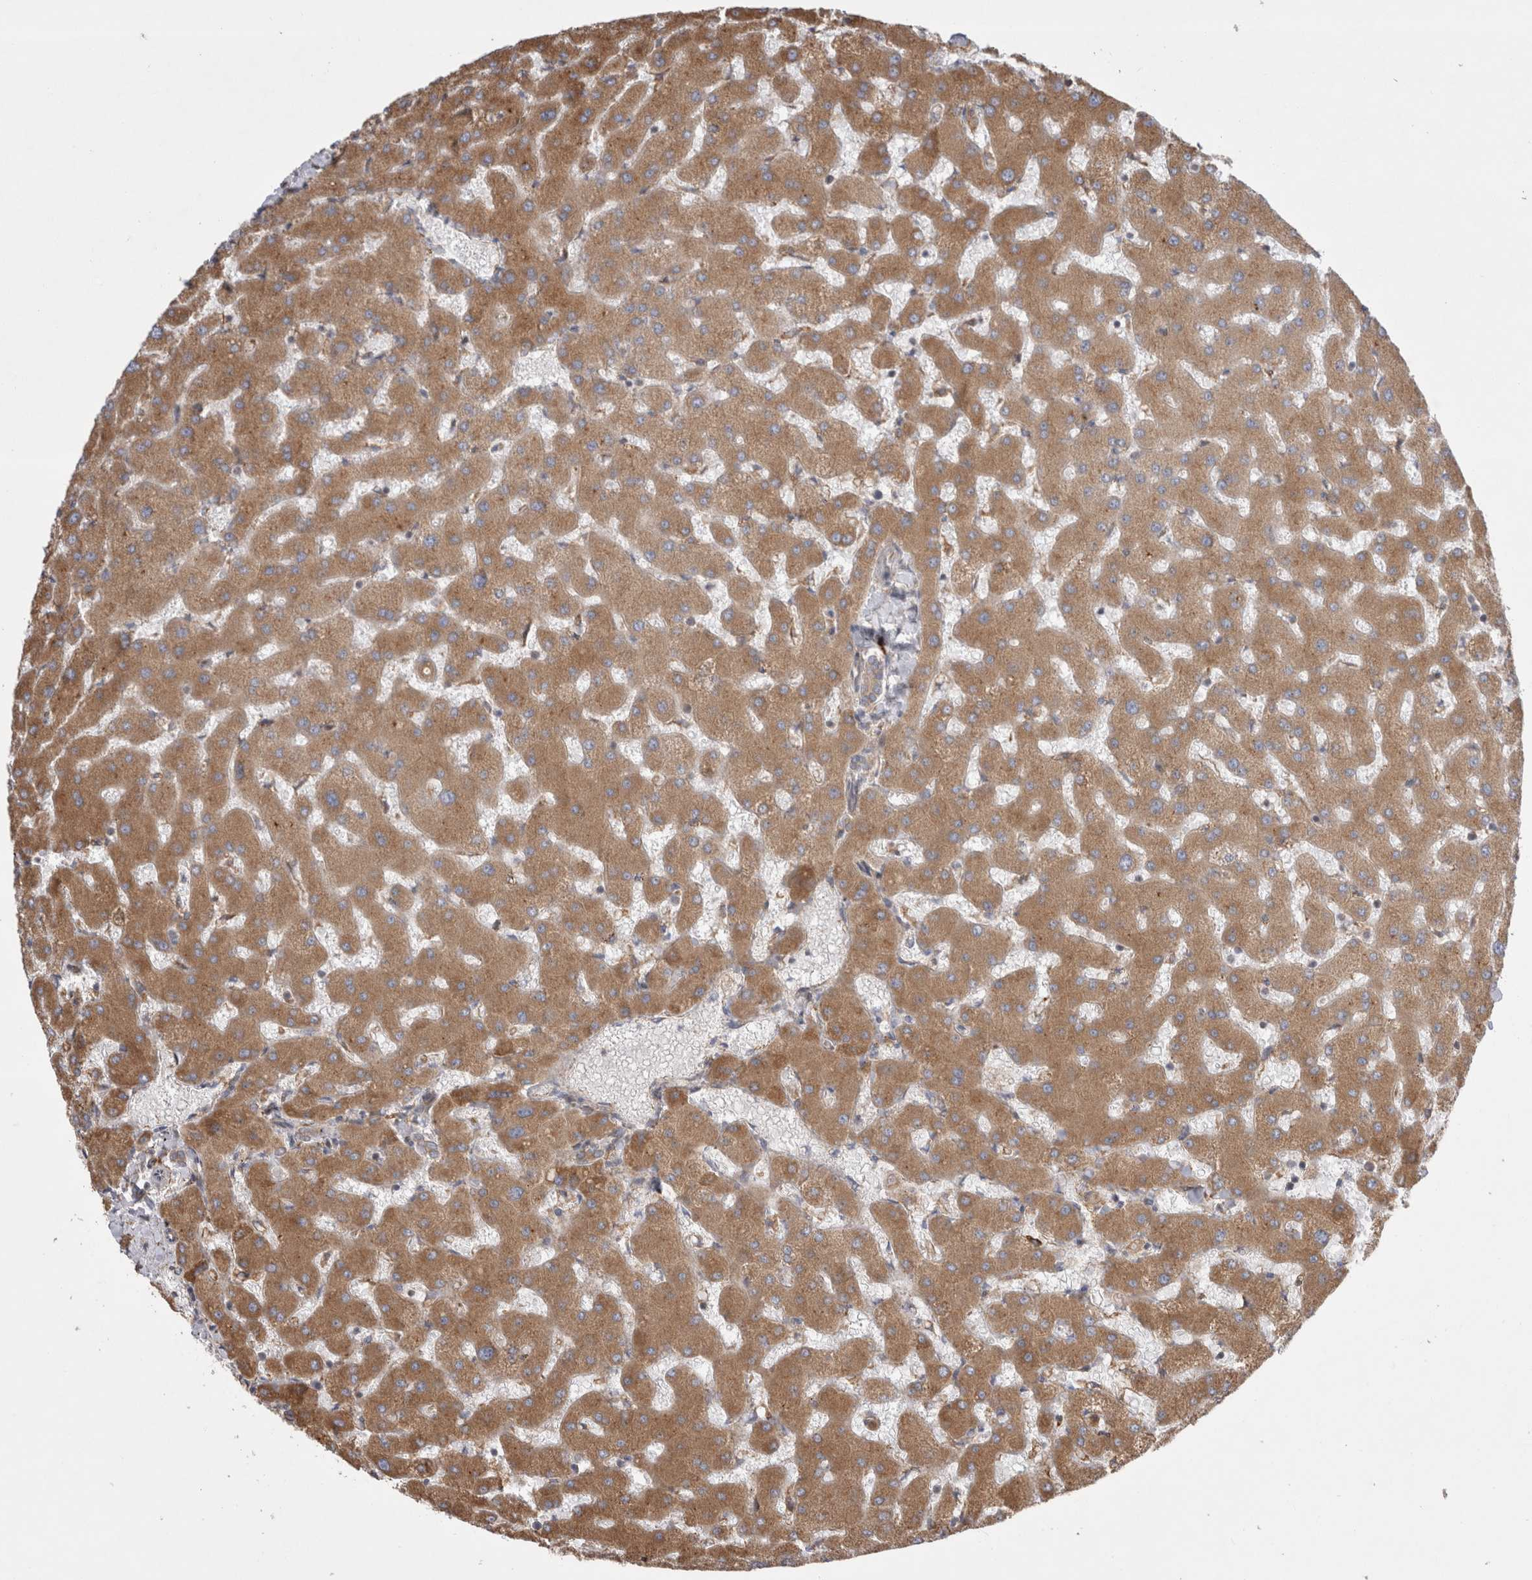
{"staining": {"intensity": "moderate", "quantity": ">75%", "location": "cytoplasmic/membranous"}, "tissue": "liver", "cell_type": "Cholangiocytes", "image_type": "normal", "snomed": [{"axis": "morphology", "description": "Normal tissue, NOS"}, {"axis": "topography", "description": "Liver"}], "caption": "An IHC image of benign tissue is shown. Protein staining in brown shows moderate cytoplasmic/membranous positivity in liver within cholangiocytes.", "gene": "PDCD10", "patient": {"sex": "female", "age": 63}}